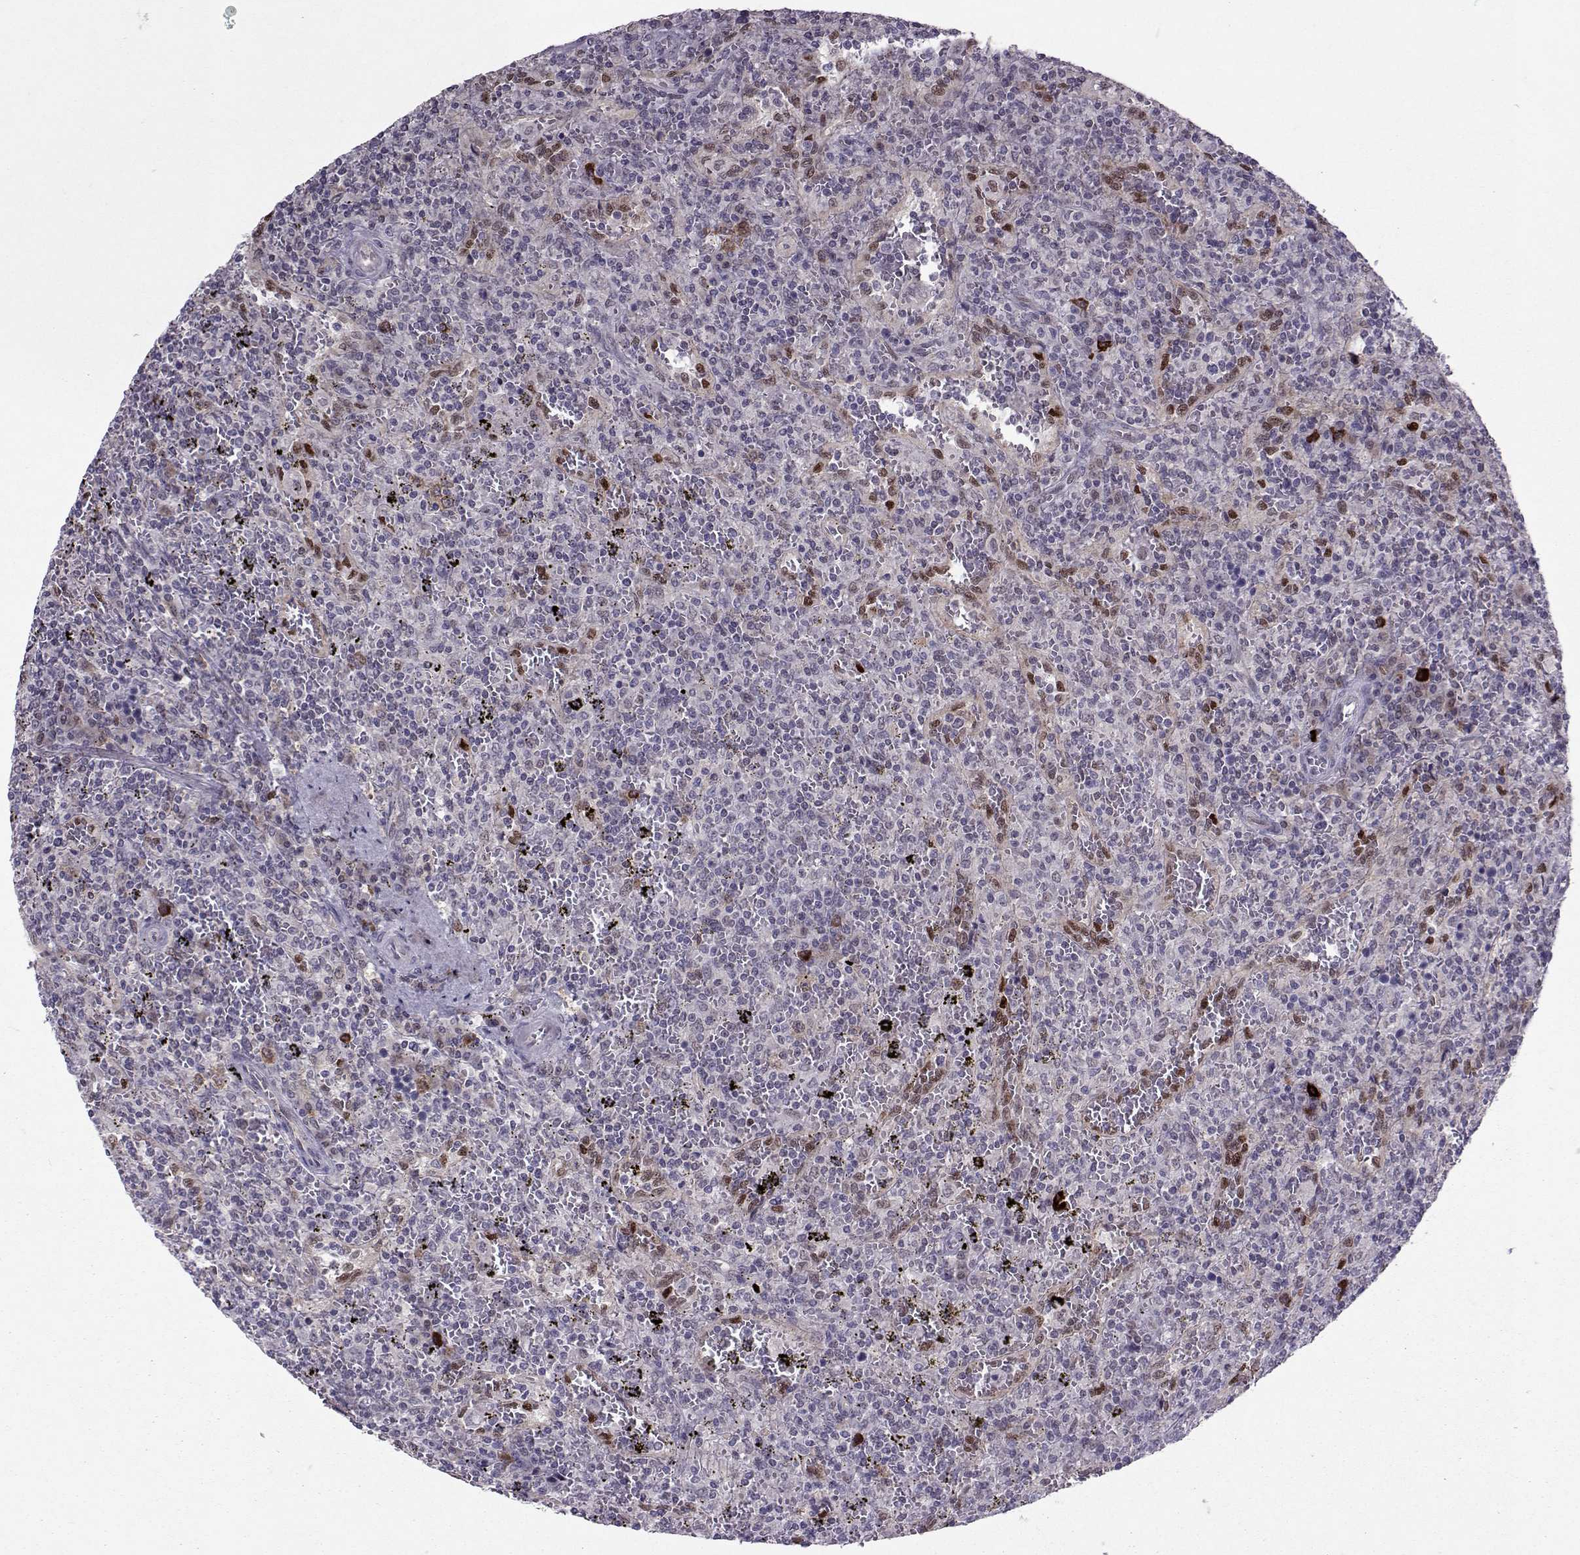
{"staining": {"intensity": "negative", "quantity": "none", "location": "none"}, "tissue": "lymphoma", "cell_type": "Tumor cells", "image_type": "cancer", "snomed": [{"axis": "morphology", "description": "Malignant lymphoma, non-Hodgkin's type, Low grade"}, {"axis": "topography", "description": "Spleen"}], "caption": "Lymphoma was stained to show a protein in brown. There is no significant expression in tumor cells.", "gene": "CDK4", "patient": {"sex": "male", "age": 62}}